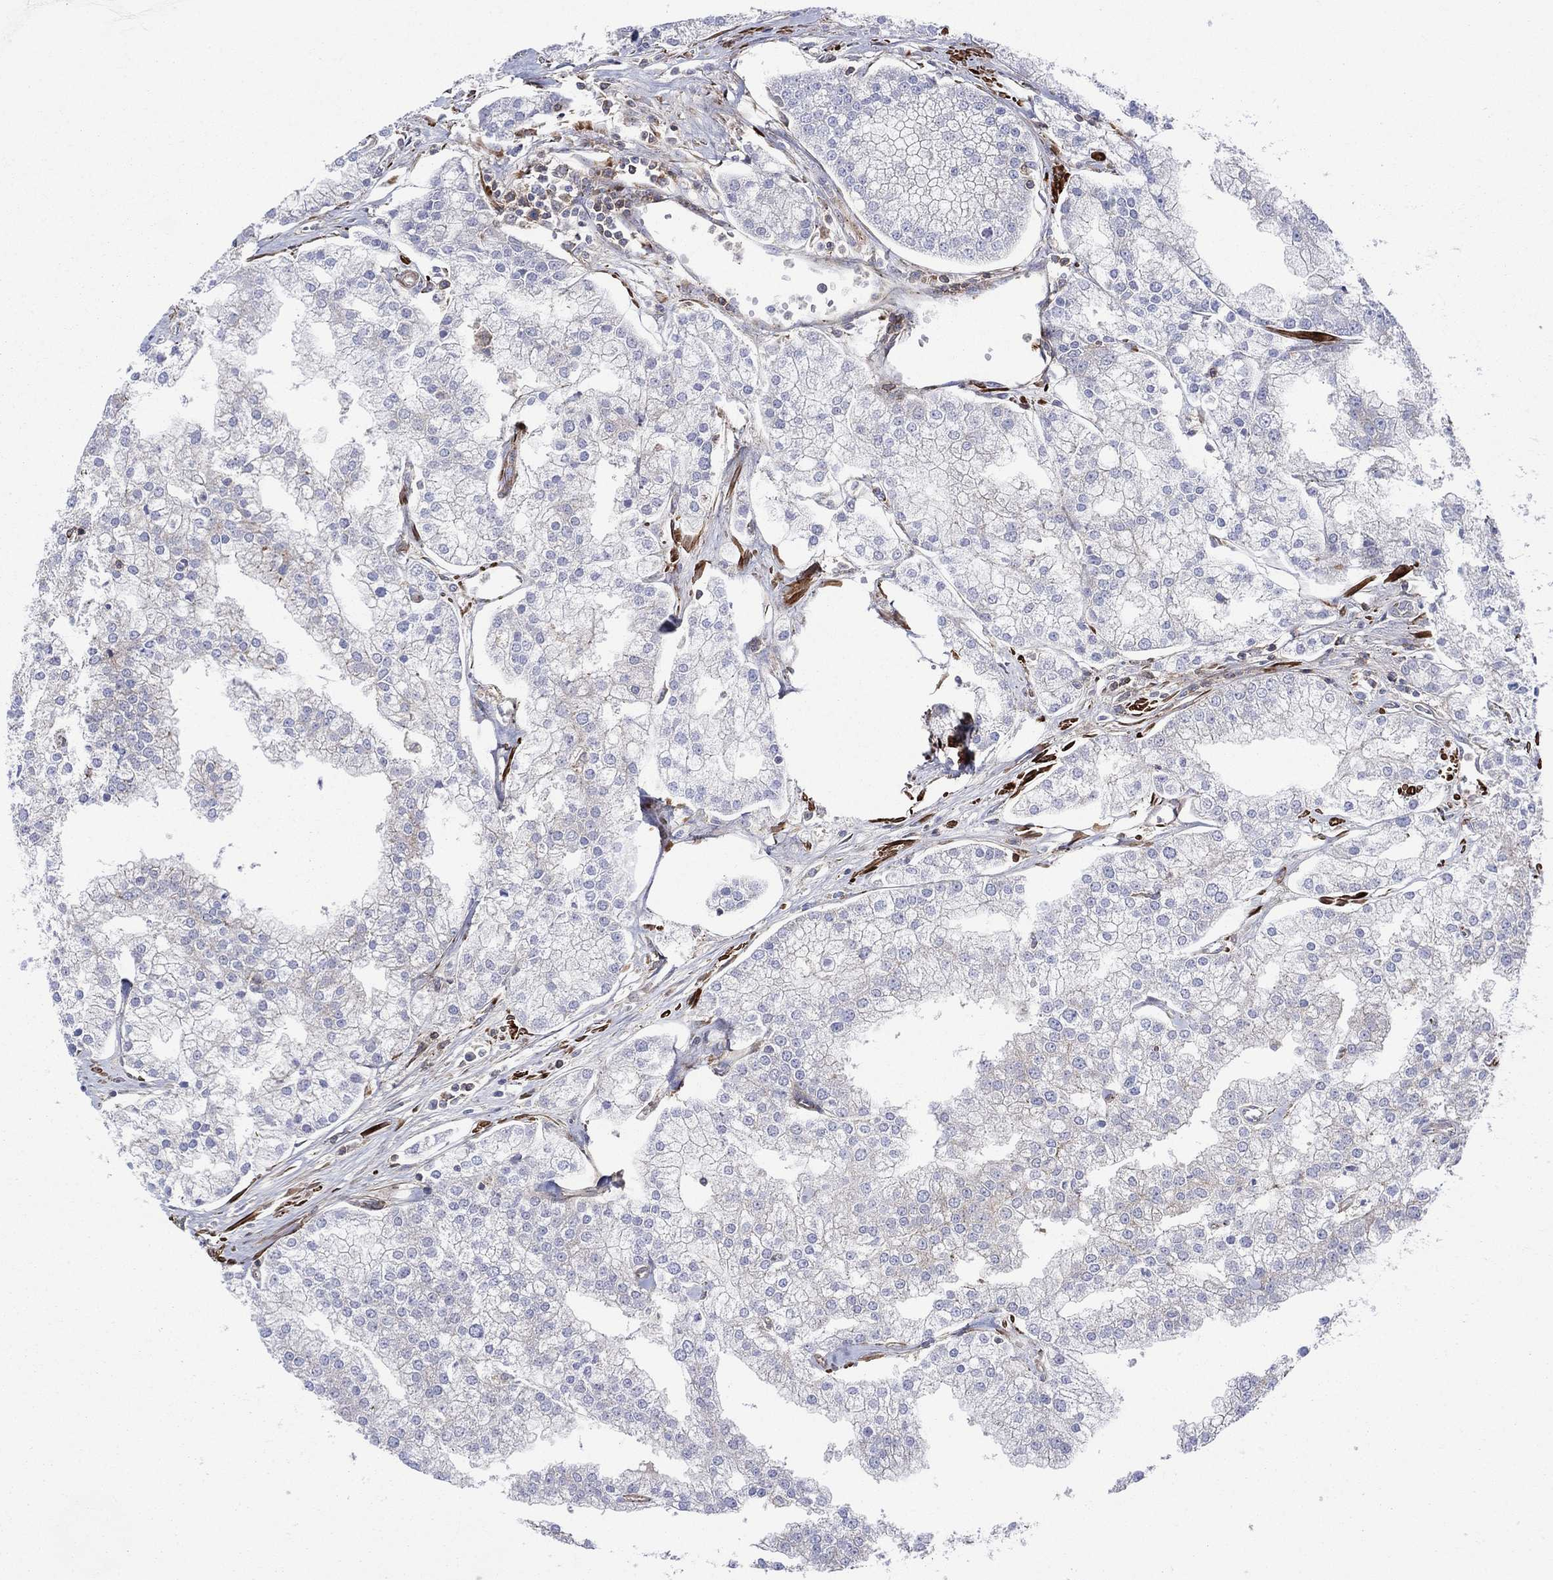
{"staining": {"intensity": "strong", "quantity": "<25%", "location": "cytoplasmic/membranous"}, "tissue": "prostate cancer", "cell_type": "Tumor cells", "image_type": "cancer", "snomed": [{"axis": "morphology", "description": "Adenocarcinoma, NOS"}, {"axis": "topography", "description": "Prostate"}], "caption": "The image reveals staining of prostate cancer (adenocarcinoma), revealing strong cytoplasmic/membranous protein expression (brown color) within tumor cells.", "gene": "PAG1", "patient": {"sex": "male", "age": 70}}